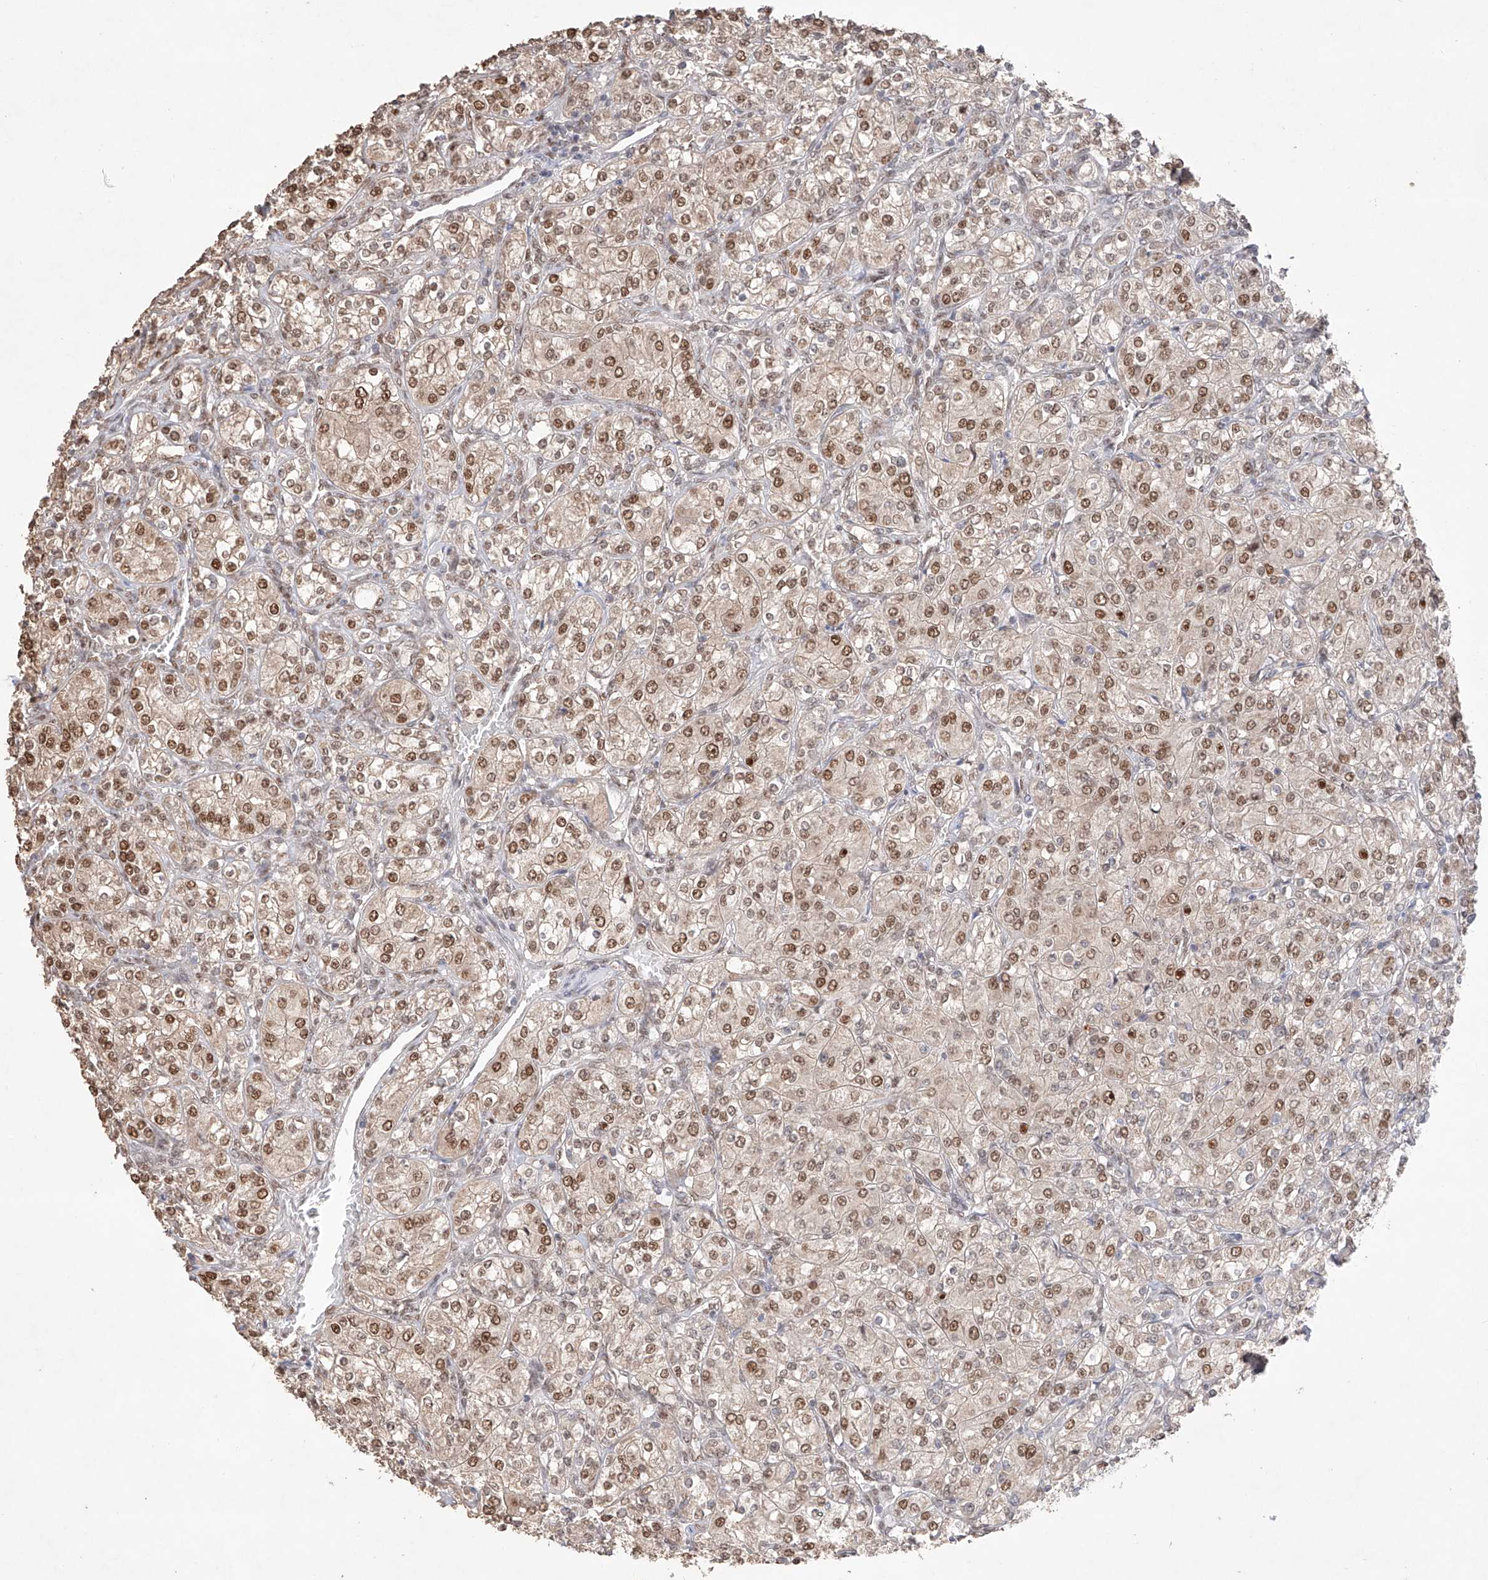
{"staining": {"intensity": "moderate", "quantity": "25%-75%", "location": "nuclear"}, "tissue": "renal cancer", "cell_type": "Tumor cells", "image_type": "cancer", "snomed": [{"axis": "morphology", "description": "Adenocarcinoma, NOS"}, {"axis": "topography", "description": "Kidney"}], "caption": "Protein staining of adenocarcinoma (renal) tissue exhibits moderate nuclear staining in approximately 25%-75% of tumor cells. (DAB IHC with brightfield microscopy, high magnification).", "gene": "APIP", "patient": {"sex": "male", "age": 77}}